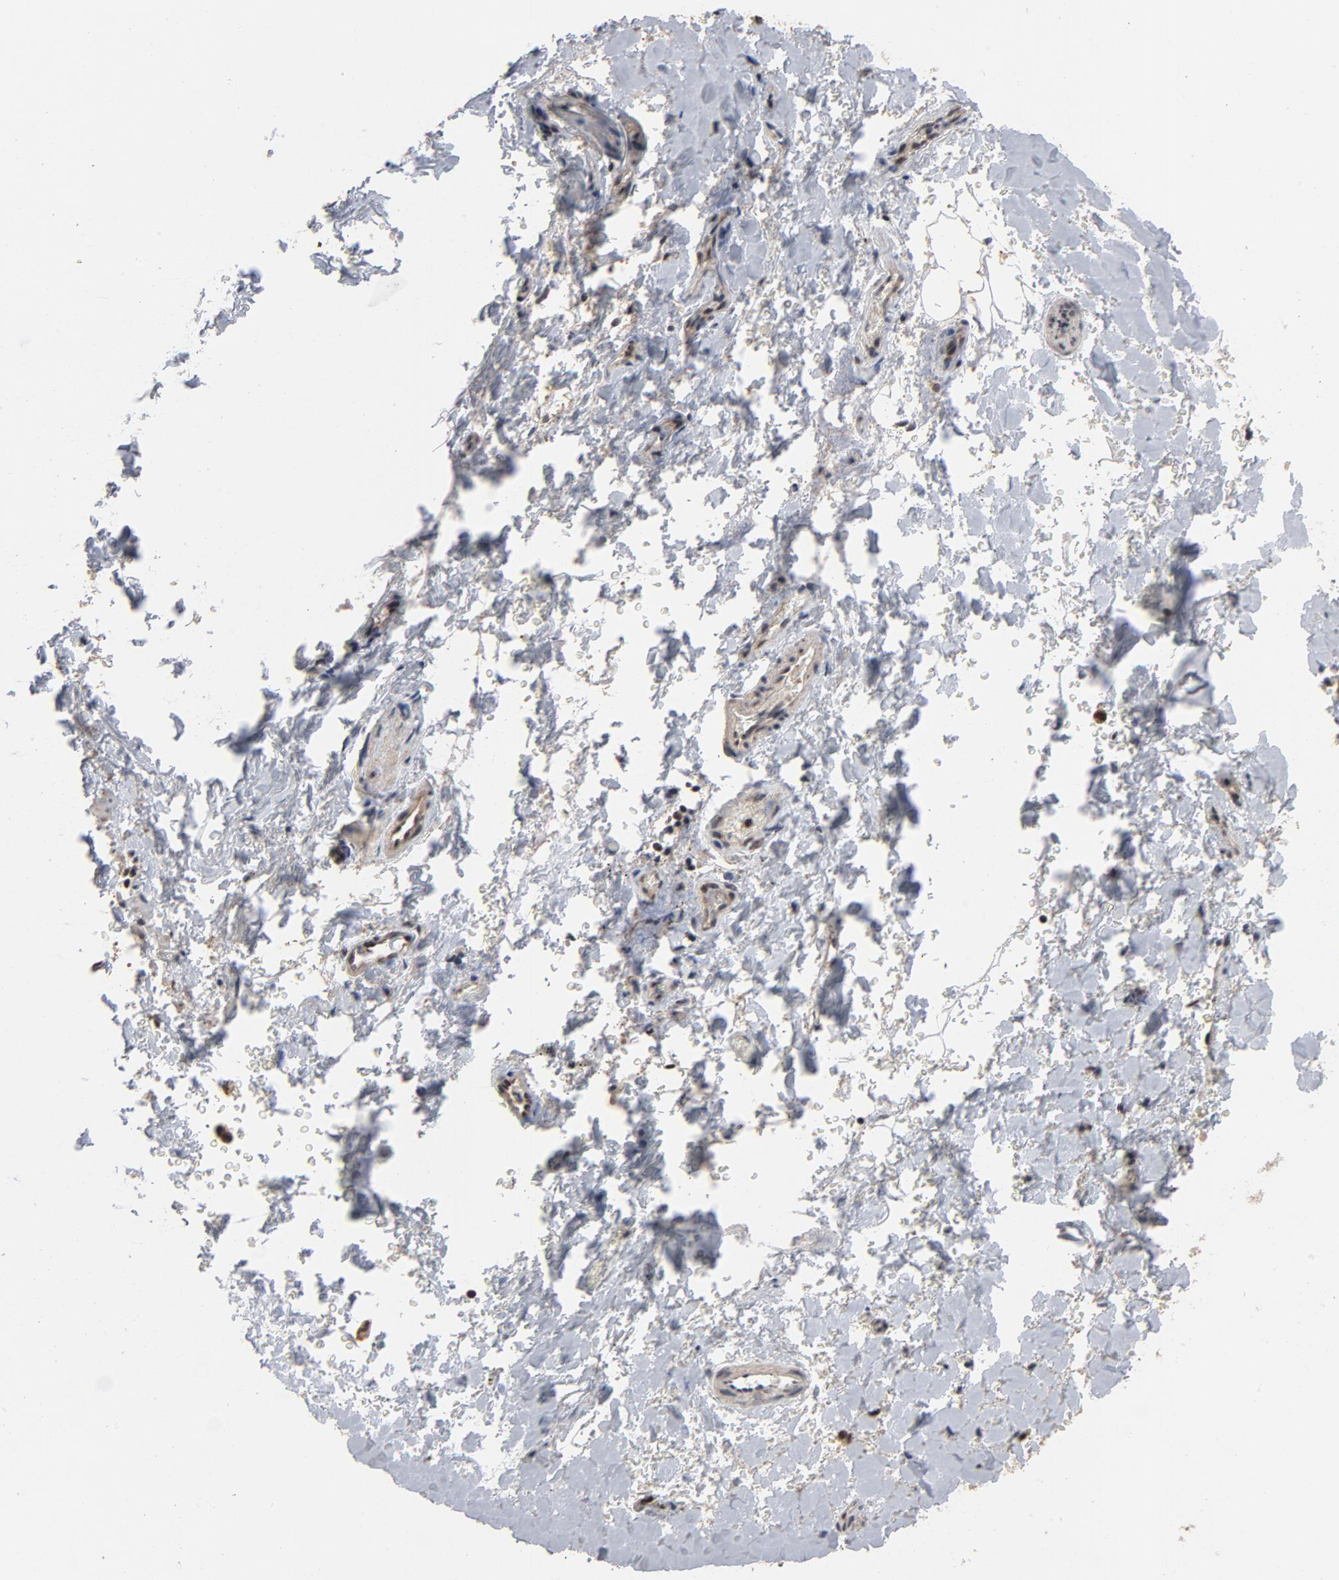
{"staining": {"intensity": "moderate", "quantity": "25%-75%", "location": "nuclear"}, "tissue": "lung cancer", "cell_type": "Tumor cells", "image_type": "cancer", "snomed": [{"axis": "morphology", "description": "Adenocarcinoma, NOS"}, {"axis": "topography", "description": "Lung"}], "caption": "Immunohistochemical staining of human adenocarcinoma (lung) exhibits medium levels of moderate nuclear protein expression in about 25%-75% of tumor cells.", "gene": "TP53RK", "patient": {"sex": "female", "age": 44}}